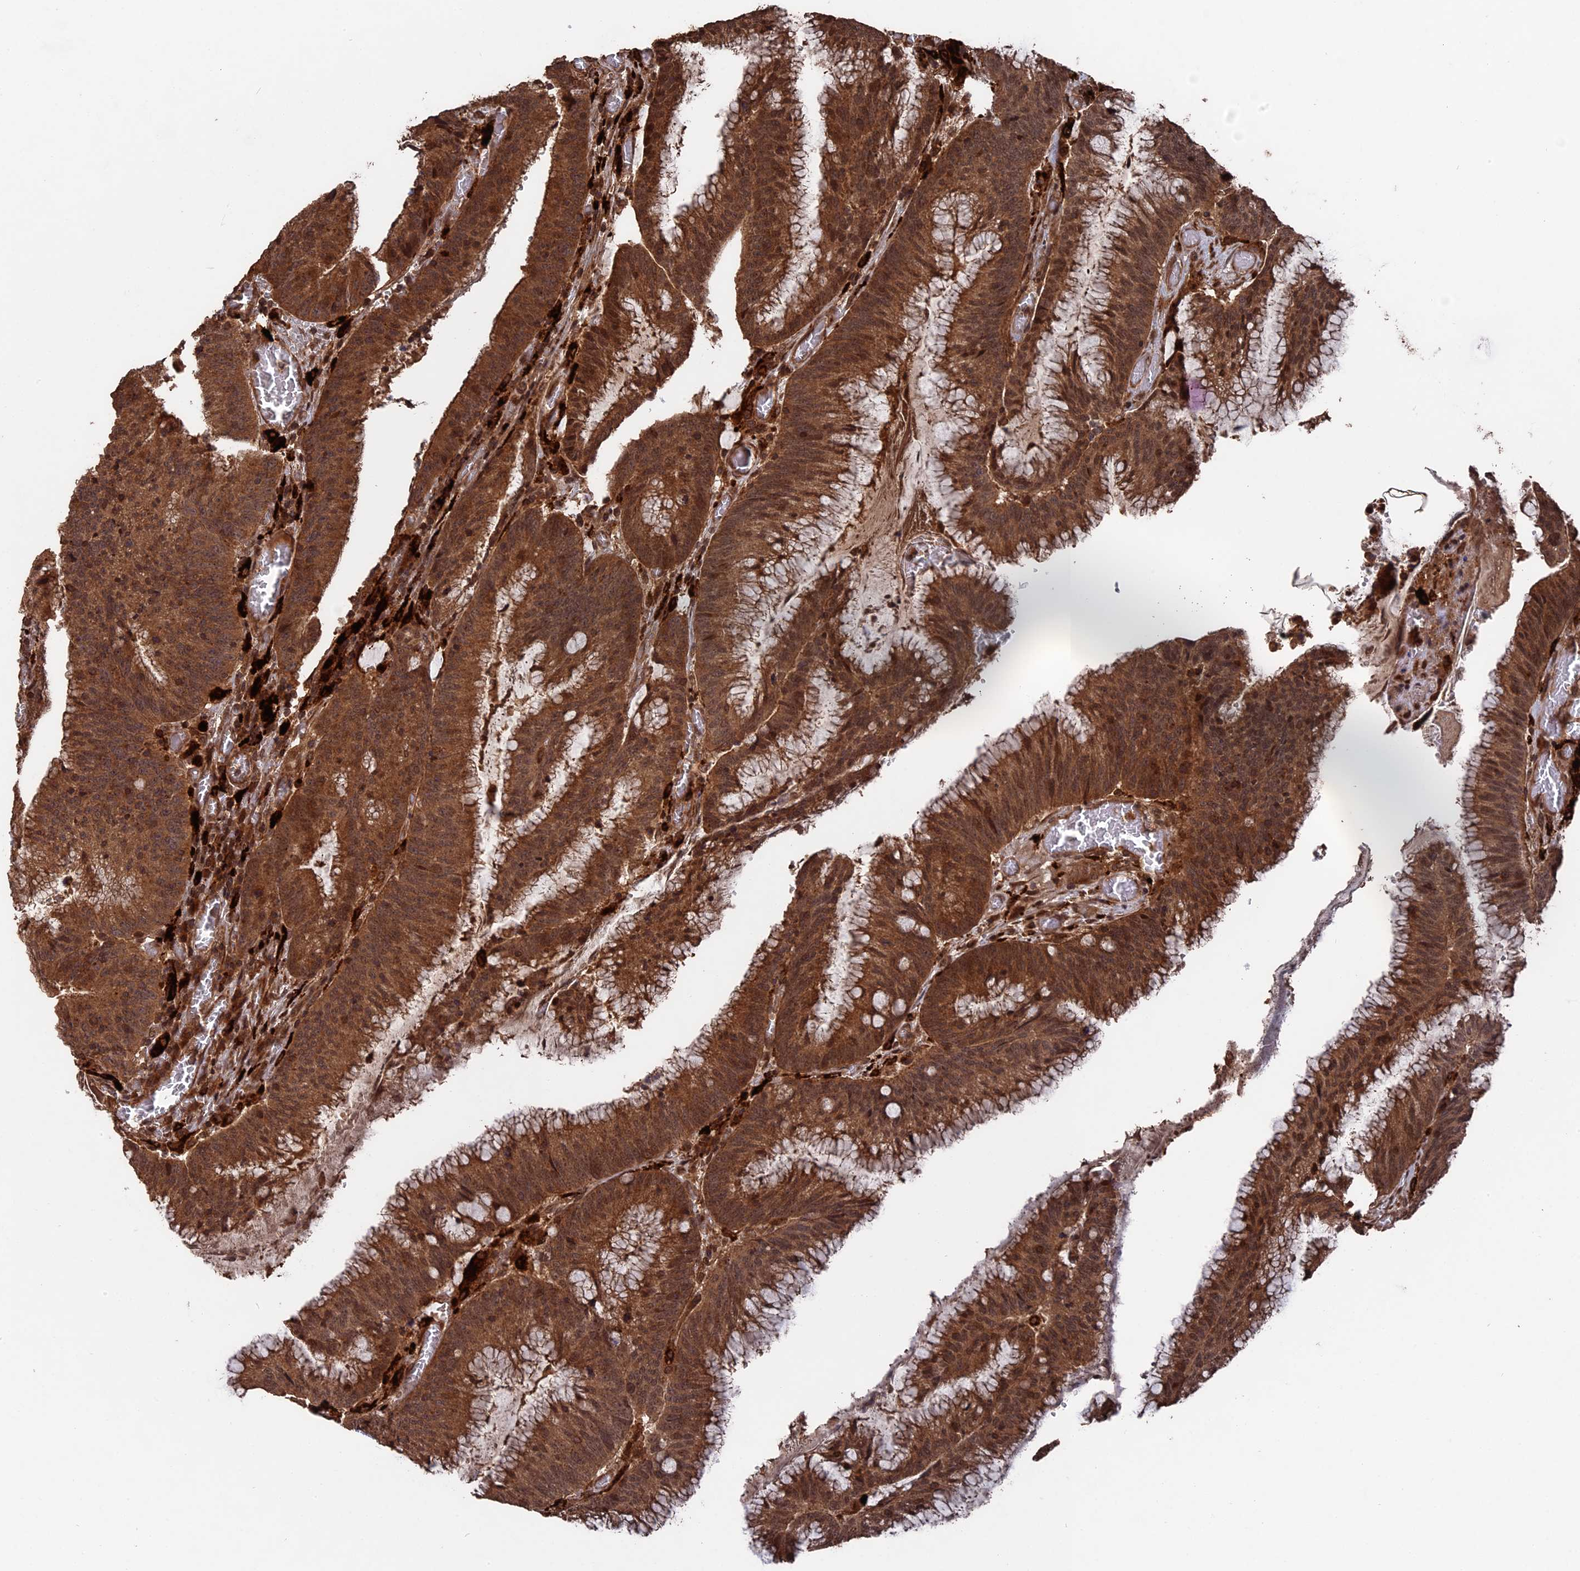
{"staining": {"intensity": "strong", "quantity": ">75%", "location": "cytoplasmic/membranous,nuclear"}, "tissue": "colorectal cancer", "cell_type": "Tumor cells", "image_type": "cancer", "snomed": [{"axis": "morphology", "description": "Adenocarcinoma, NOS"}, {"axis": "topography", "description": "Rectum"}], "caption": "High-power microscopy captured an immunohistochemistry (IHC) photomicrograph of colorectal adenocarcinoma, revealing strong cytoplasmic/membranous and nuclear staining in about >75% of tumor cells.", "gene": "TELO2", "patient": {"sex": "female", "age": 77}}